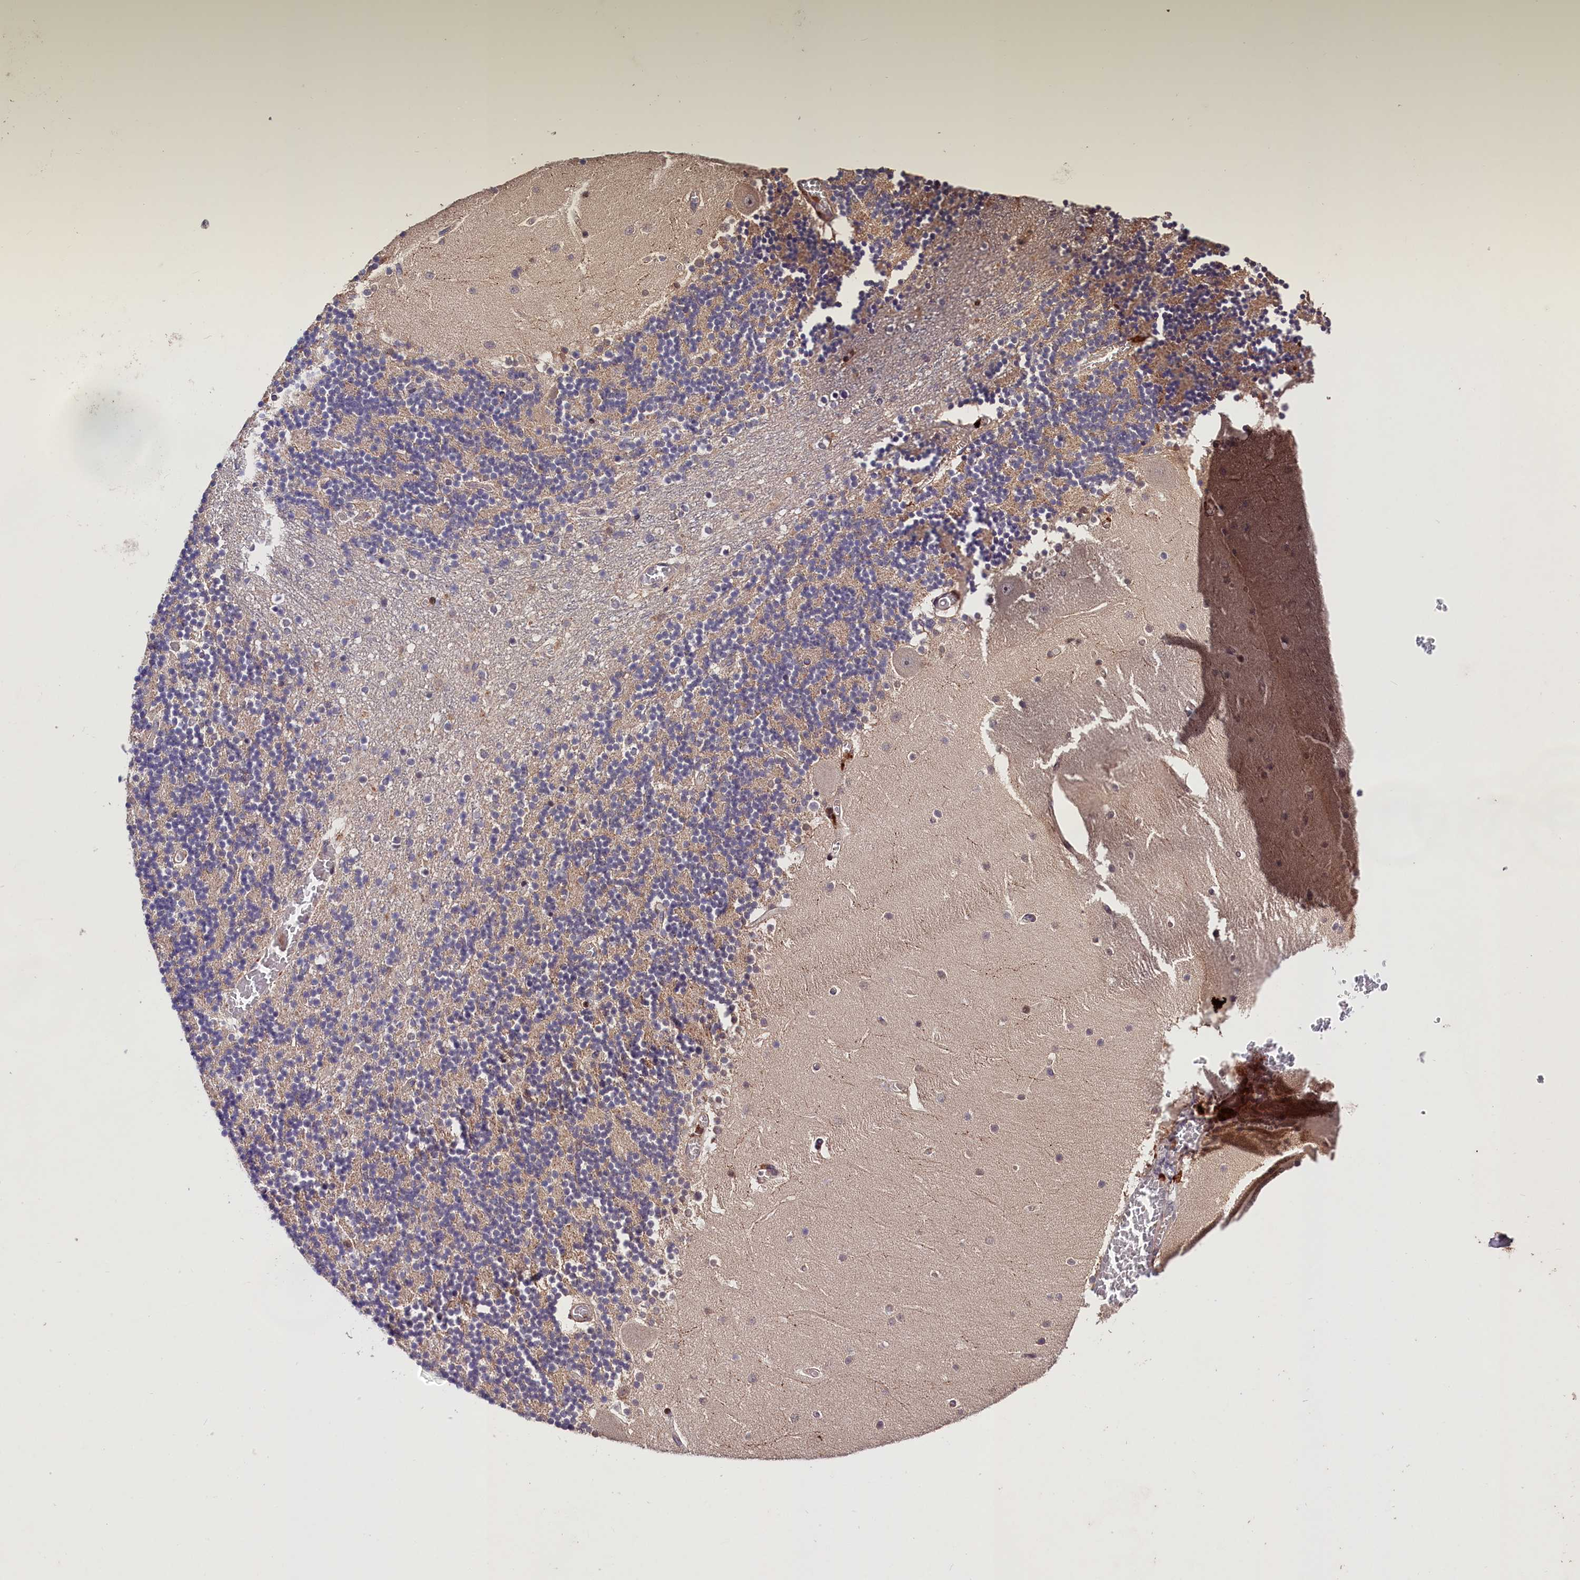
{"staining": {"intensity": "weak", "quantity": "<25%", "location": "cytoplasmic/membranous"}, "tissue": "cerebellum", "cell_type": "Cells in granular layer", "image_type": "normal", "snomed": [{"axis": "morphology", "description": "Normal tissue, NOS"}, {"axis": "topography", "description": "Cerebellum"}], "caption": "IHC of unremarkable human cerebellum displays no staining in cells in granular layer.", "gene": "CACNA1H", "patient": {"sex": "female", "age": 28}}